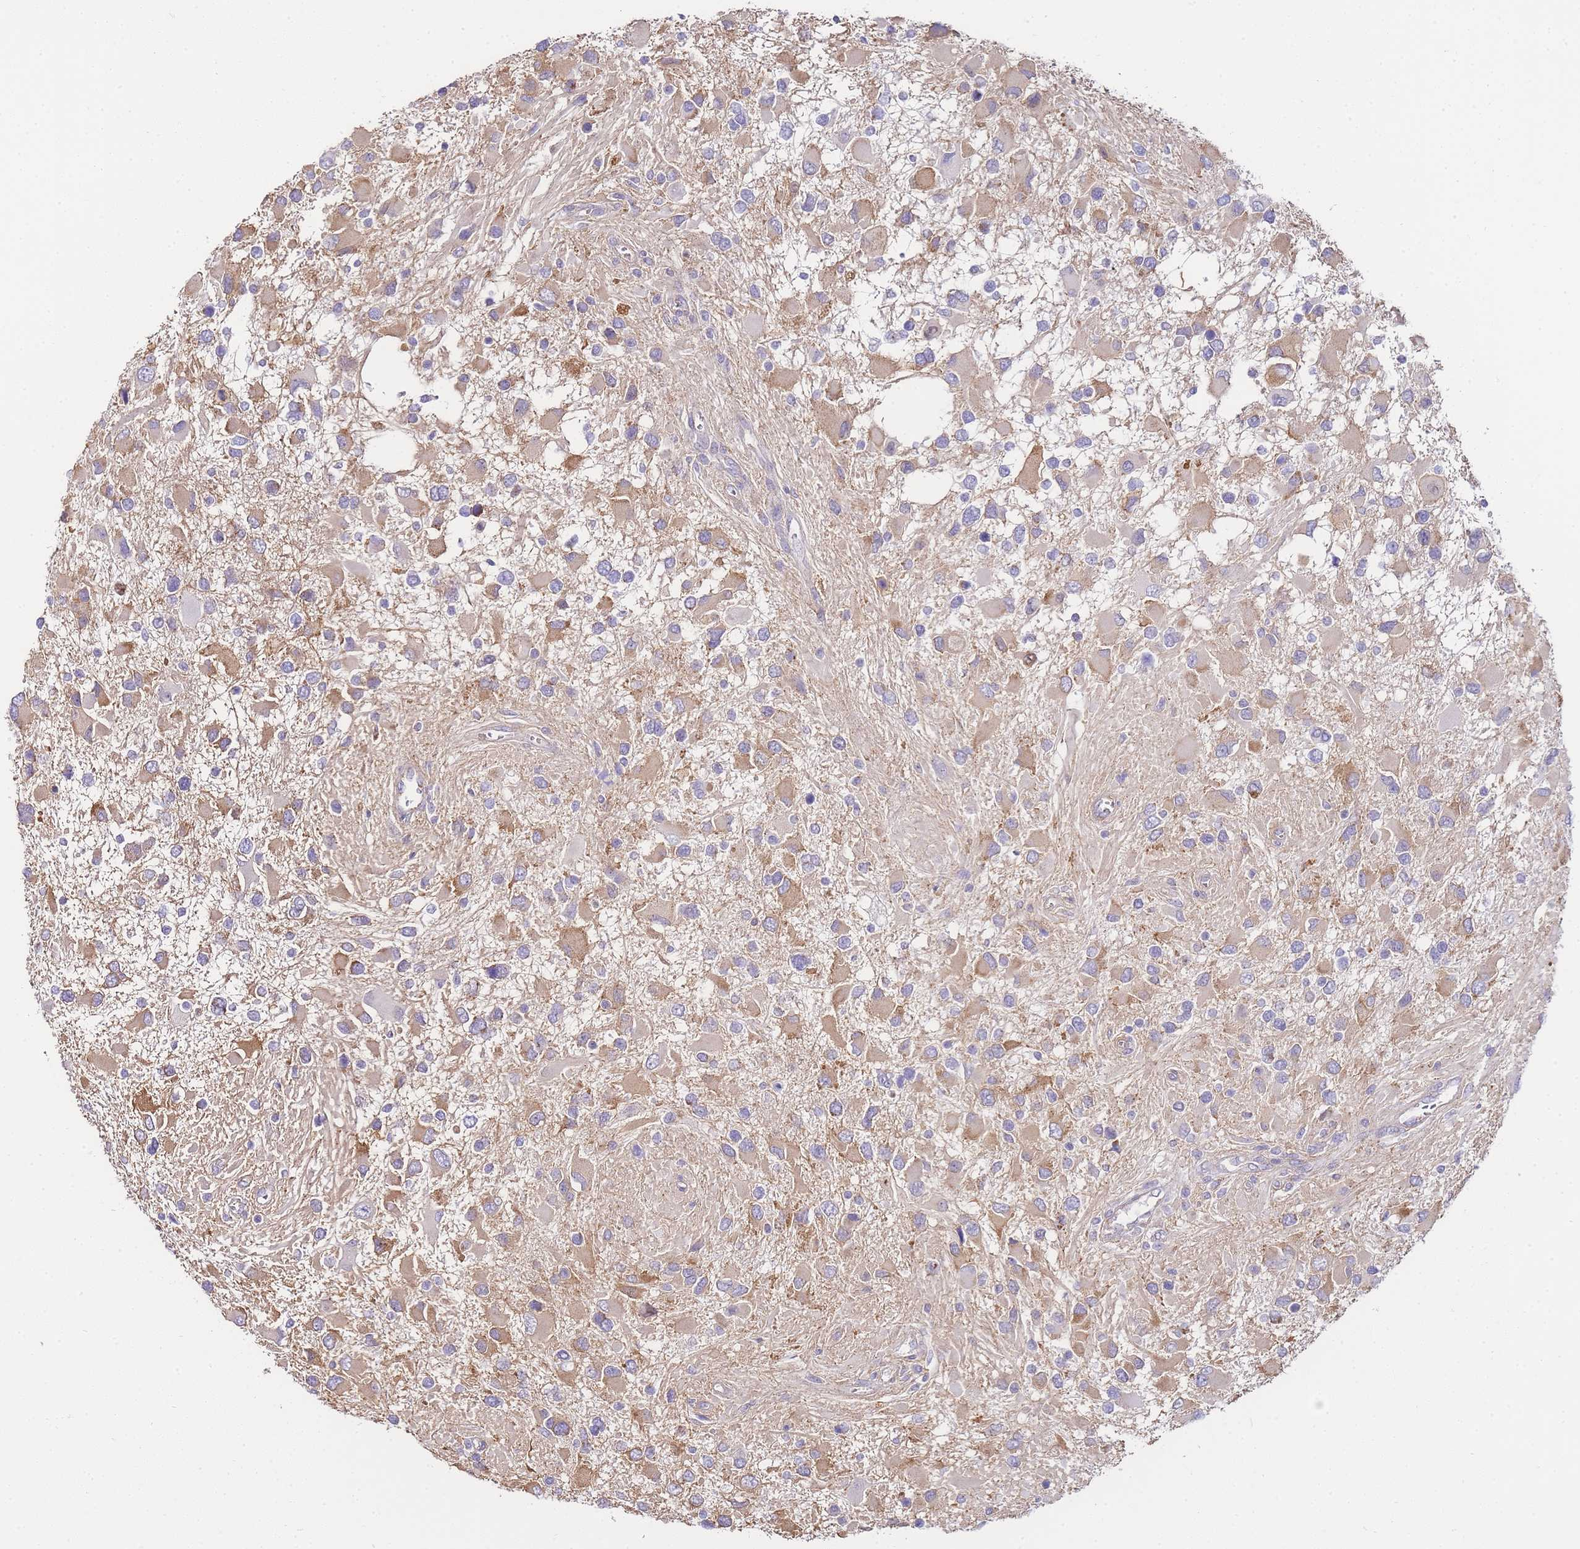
{"staining": {"intensity": "weak", "quantity": ">75%", "location": "cytoplasmic/membranous"}, "tissue": "glioma", "cell_type": "Tumor cells", "image_type": "cancer", "snomed": [{"axis": "morphology", "description": "Glioma, malignant, High grade"}, {"axis": "topography", "description": "Brain"}], "caption": "Immunohistochemistry (IHC) of human glioma reveals low levels of weak cytoplasmic/membranous positivity in approximately >75% of tumor cells.", "gene": "PDCD7", "patient": {"sex": "male", "age": 53}}